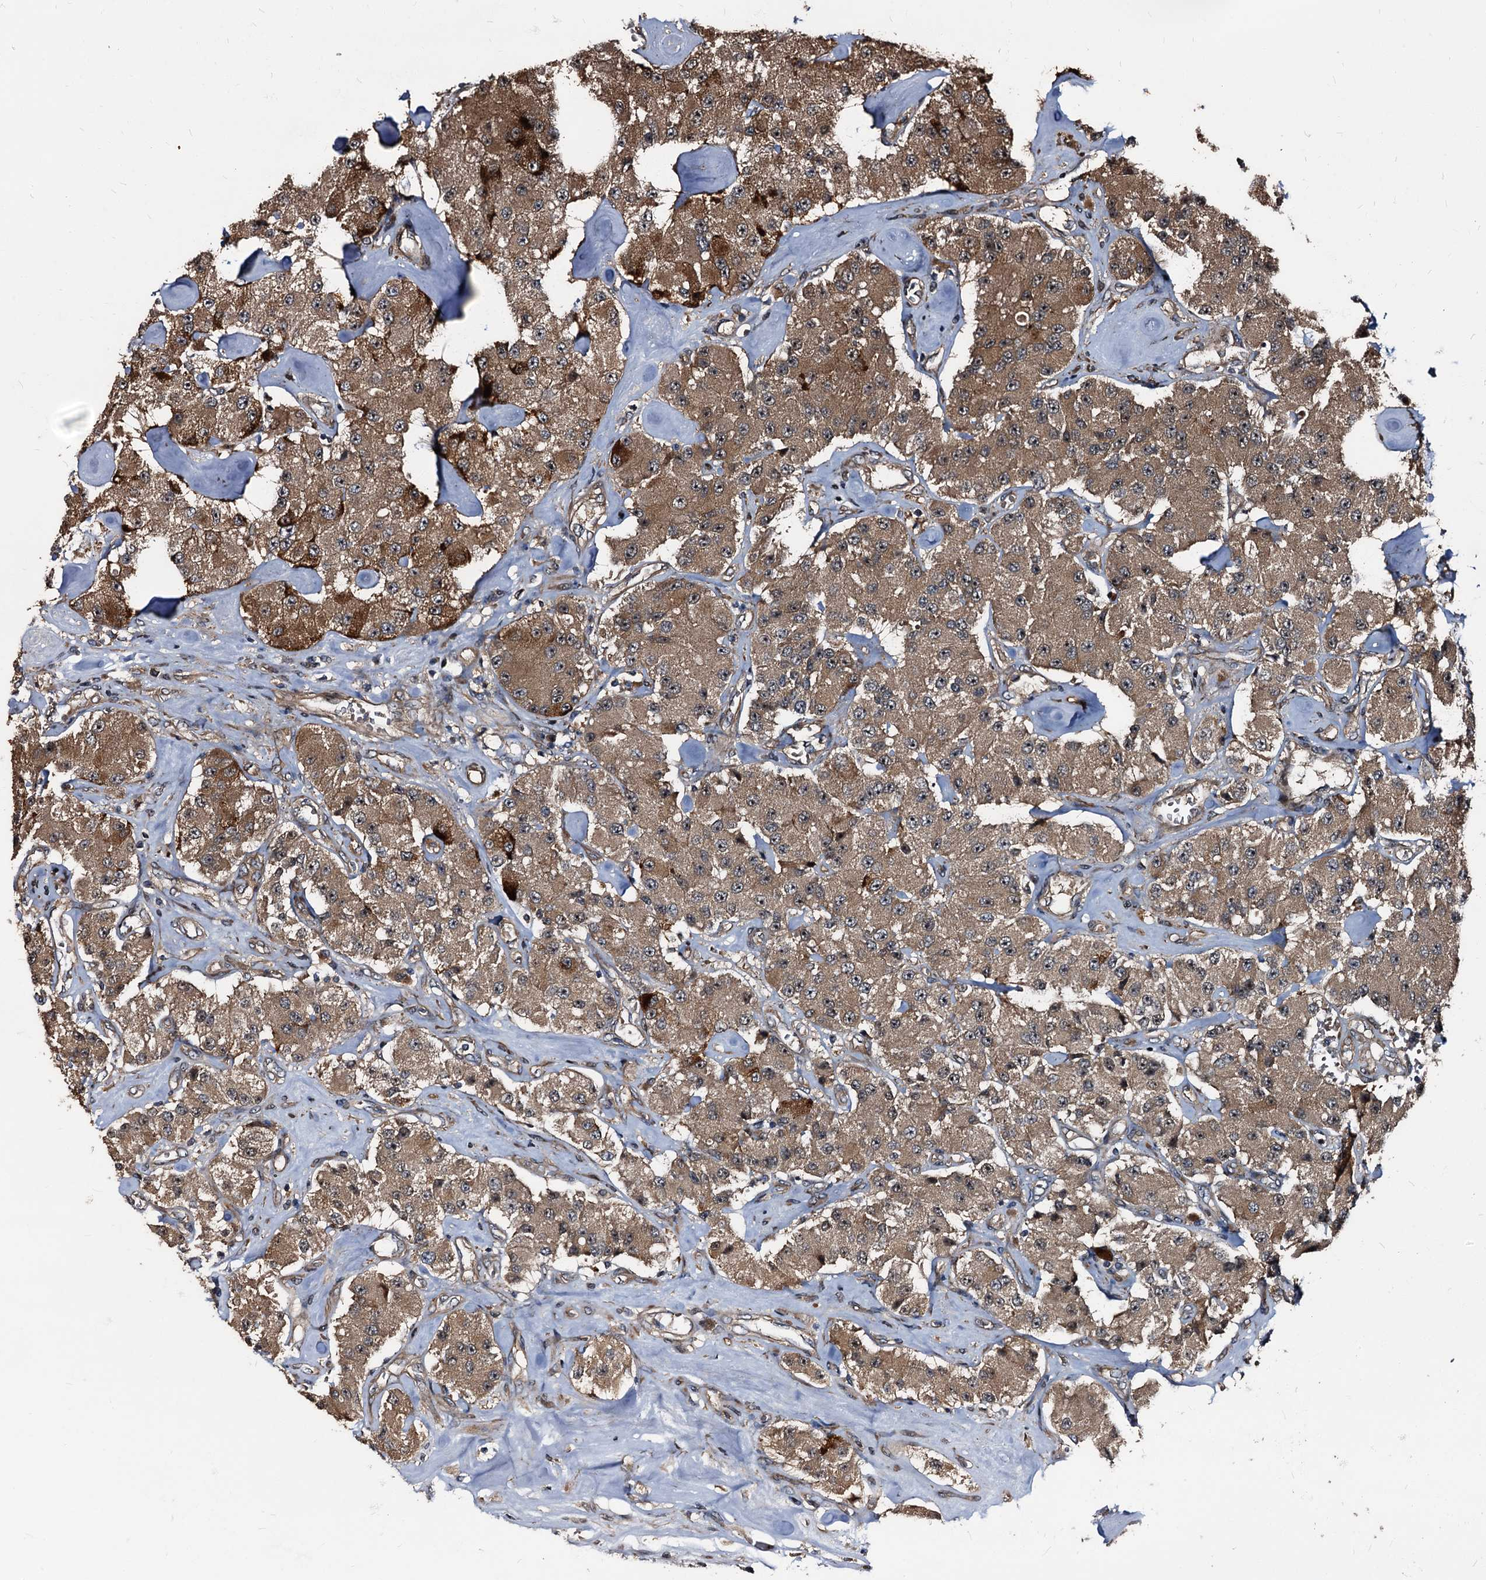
{"staining": {"intensity": "moderate", "quantity": ">75%", "location": "cytoplasmic/membranous"}, "tissue": "carcinoid", "cell_type": "Tumor cells", "image_type": "cancer", "snomed": [{"axis": "morphology", "description": "Carcinoid, malignant, NOS"}, {"axis": "topography", "description": "Pancreas"}], "caption": "A medium amount of moderate cytoplasmic/membranous staining is seen in approximately >75% of tumor cells in carcinoid (malignant) tissue.", "gene": "PEX5", "patient": {"sex": "male", "age": 41}}